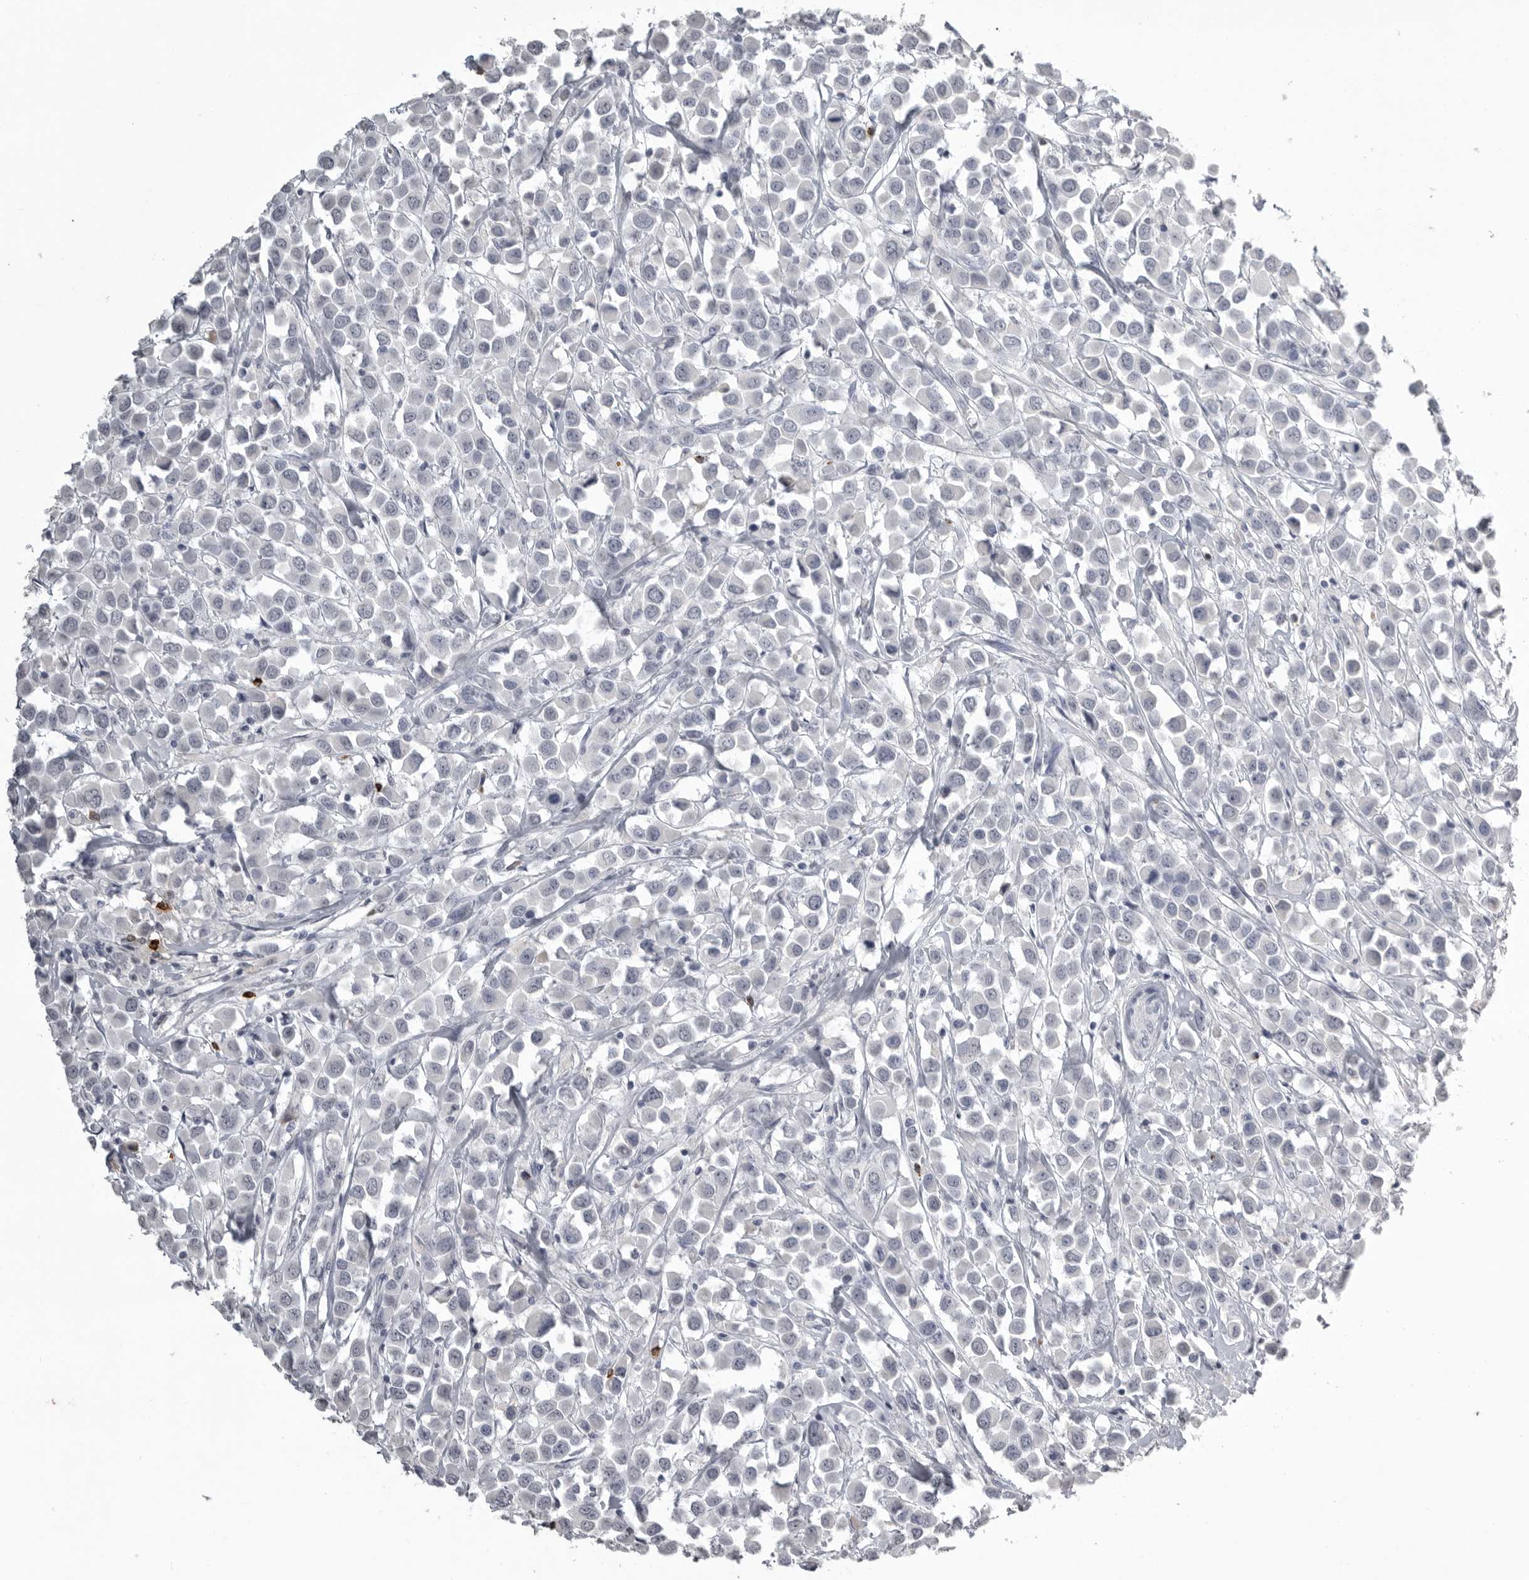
{"staining": {"intensity": "negative", "quantity": "none", "location": "none"}, "tissue": "breast cancer", "cell_type": "Tumor cells", "image_type": "cancer", "snomed": [{"axis": "morphology", "description": "Duct carcinoma"}, {"axis": "topography", "description": "Breast"}], "caption": "Human breast cancer (invasive ductal carcinoma) stained for a protein using immunohistochemistry displays no staining in tumor cells.", "gene": "GNLY", "patient": {"sex": "female", "age": 61}}